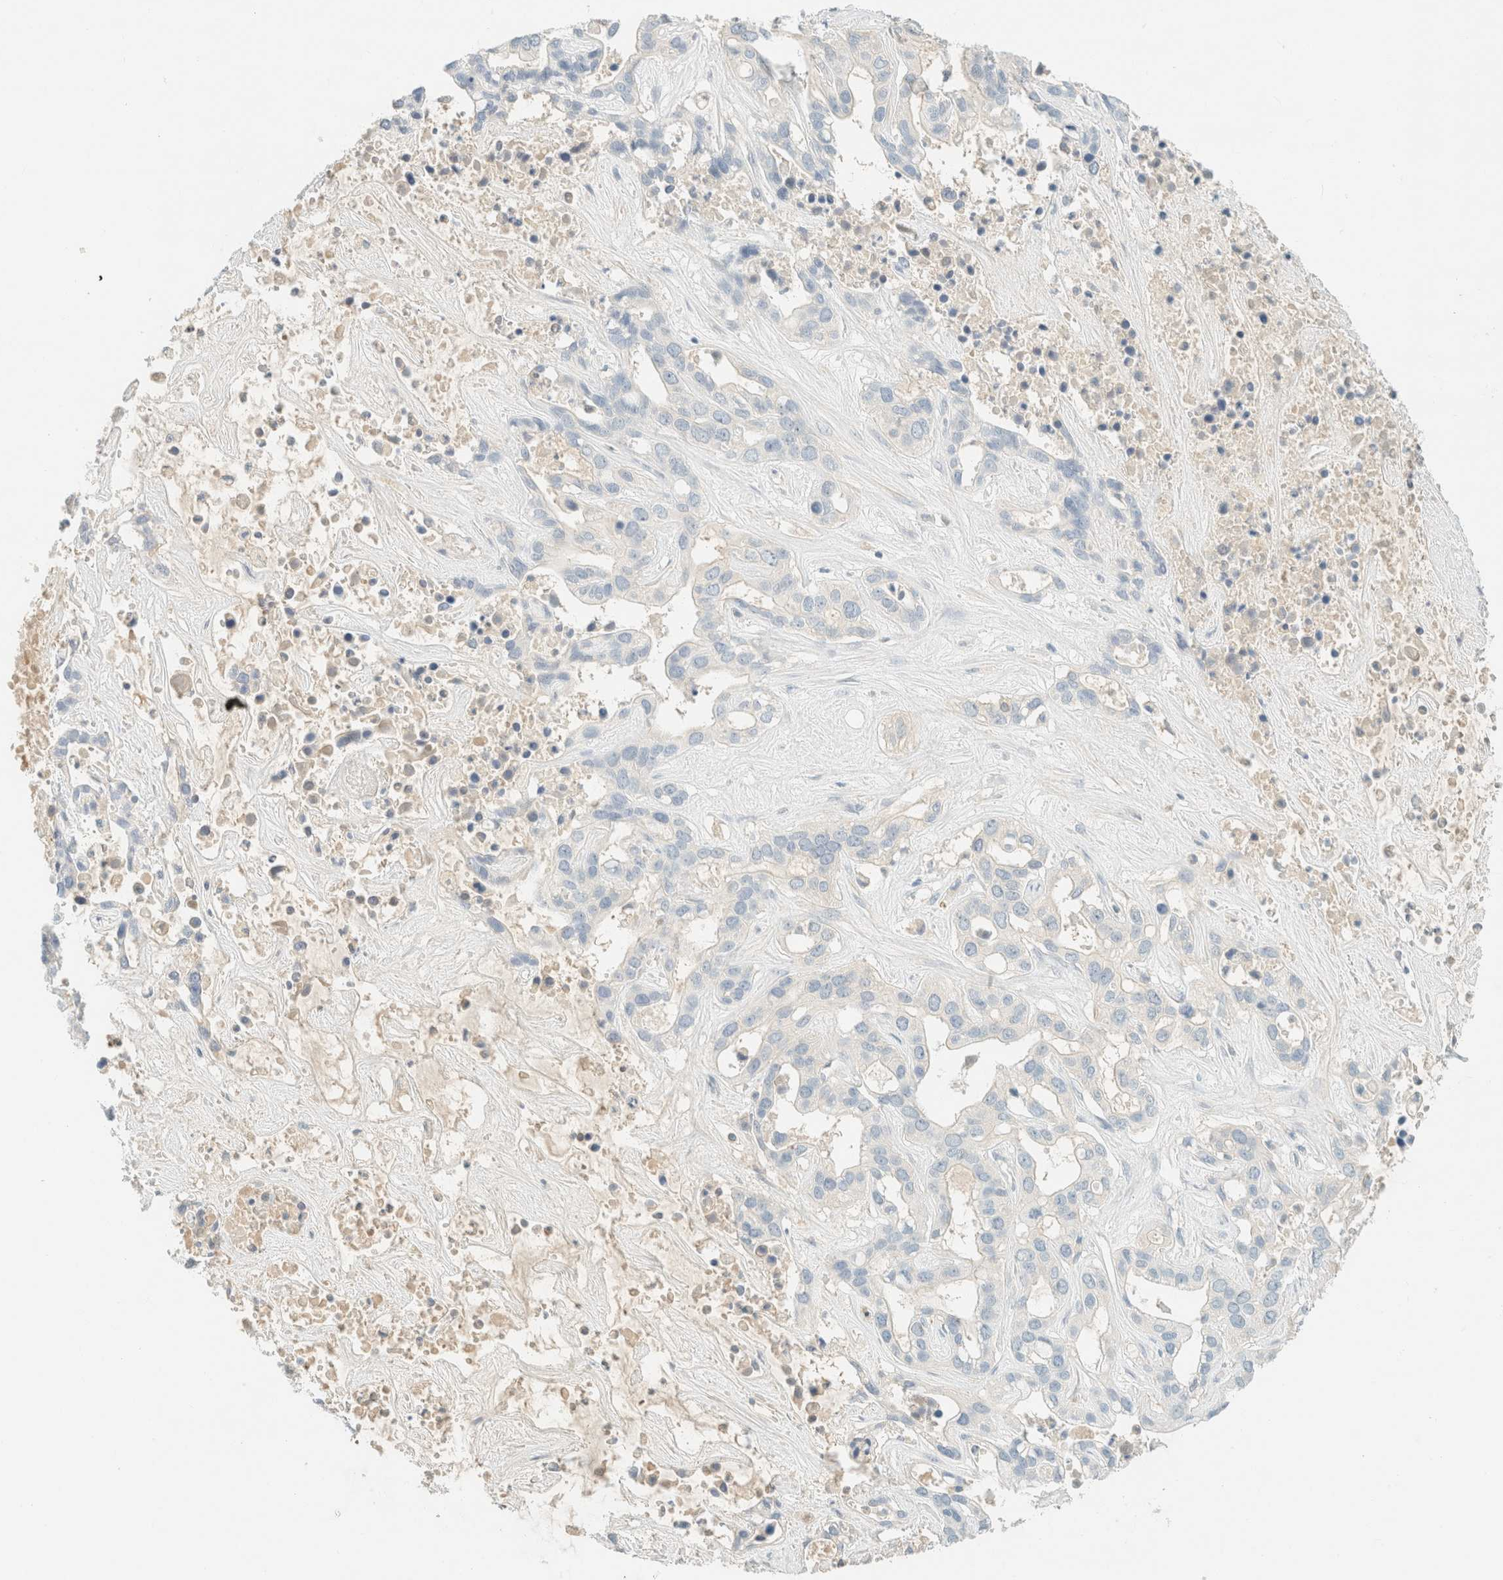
{"staining": {"intensity": "negative", "quantity": "none", "location": "none"}, "tissue": "liver cancer", "cell_type": "Tumor cells", "image_type": "cancer", "snomed": [{"axis": "morphology", "description": "Cholangiocarcinoma"}, {"axis": "topography", "description": "Liver"}], "caption": "Human cholangiocarcinoma (liver) stained for a protein using immunohistochemistry (IHC) shows no positivity in tumor cells.", "gene": "GPA33", "patient": {"sex": "female", "age": 65}}